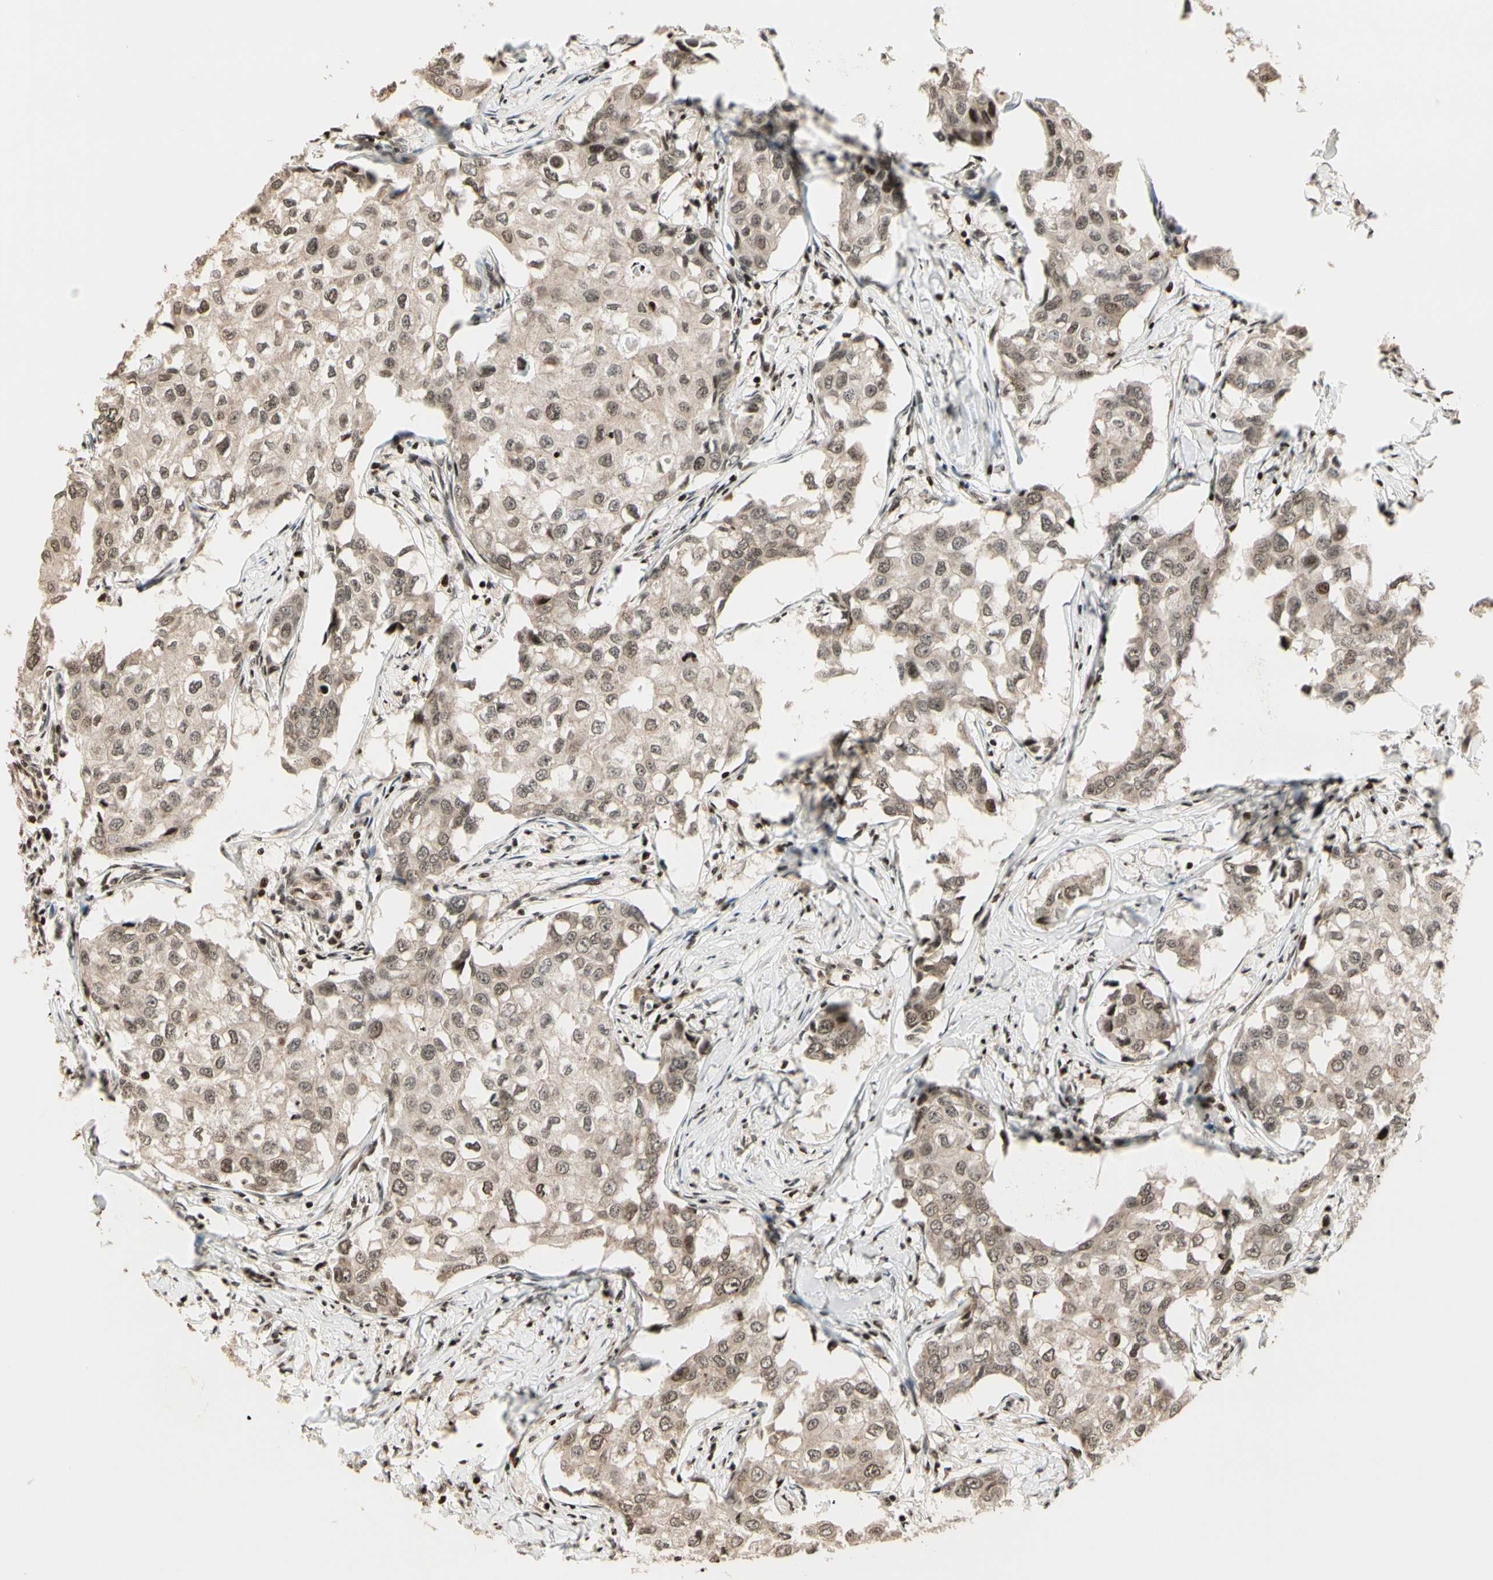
{"staining": {"intensity": "weak", "quantity": ">75%", "location": "cytoplasmic/membranous,nuclear"}, "tissue": "breast cancer", "cell_type": "Tumor cells", "image_type": "cancer", "snomed": [{"axis": "morphology", "description": "Duct carcinoma"}, {"axis": "topography", "description": "Breast"}], "caption": "This is a photomicrograph of immunohistochemistry (IHC) staining of breast cancer (invasive ductal carcinoma), which shows weak expression in the cytoplasmic/membranous and nuclear of tumor cells.", "gene": "TSHZ3", "patient": {"sex": "female", "age": 27}}